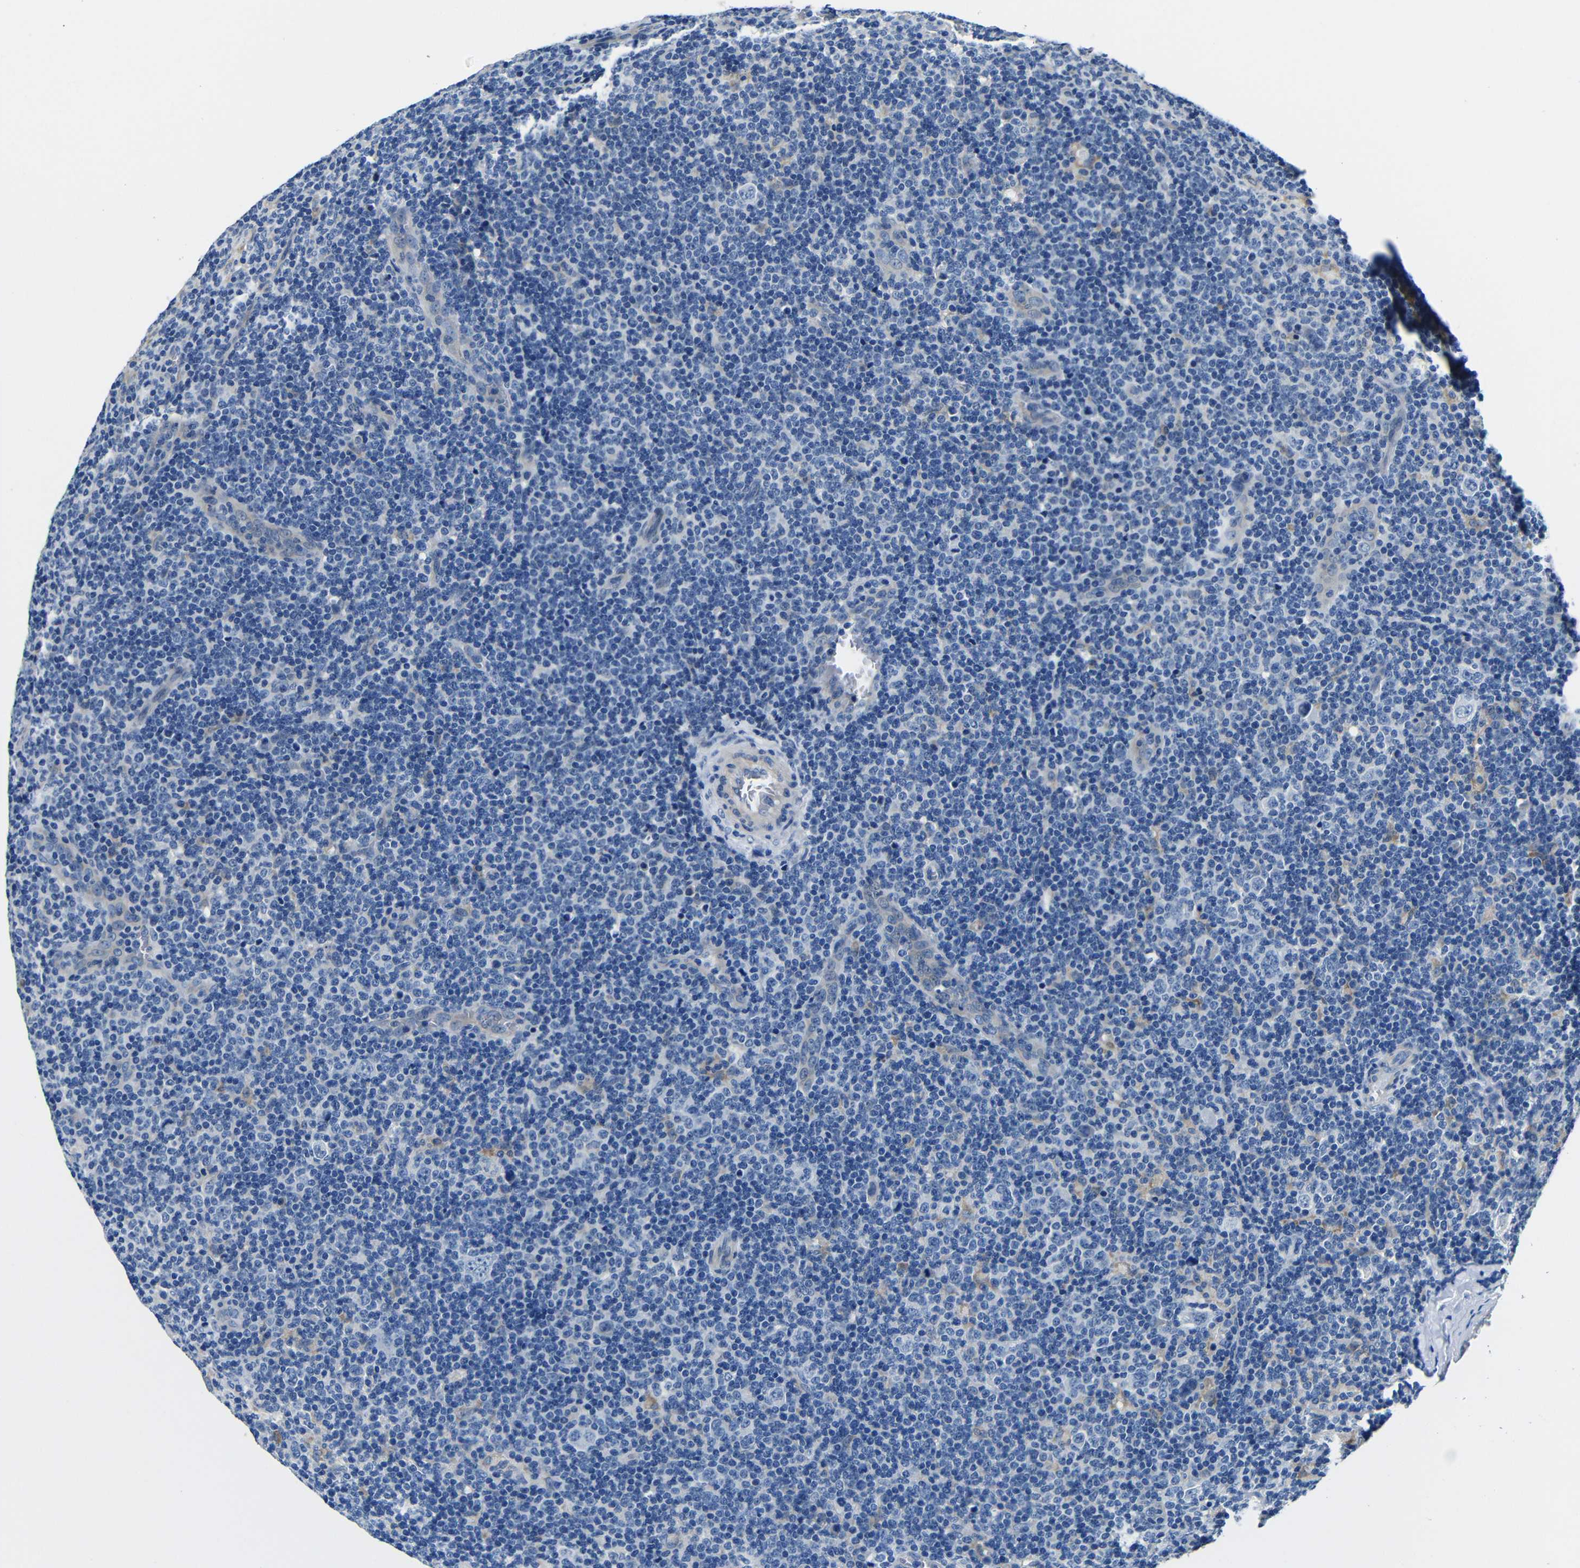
{"staining": {"intensity": "negative", "quantity": "none", "location": "none"}, "tissue": "lymphoma", "cell_type": "Tumor cells", "image_type": "cancer", "snomed": [{"axis": "morphology", "description": "Hodgkin's disease, NOS"}, {"axis": "topography", "description": "Lymph node"}], "caption": "Immunohistochemical staining of lymphoma demonstrates no significant expression in tumor cells. Brightfield microscopy of immunohistochemistry (IHC) stained with DAB (3,3'-diaminobenzidine) (brown) and hematoxylin (blue), captured at high magnification.", "gene": "TNFAIP1", "patient": {"sex": "female", "age": 57}}